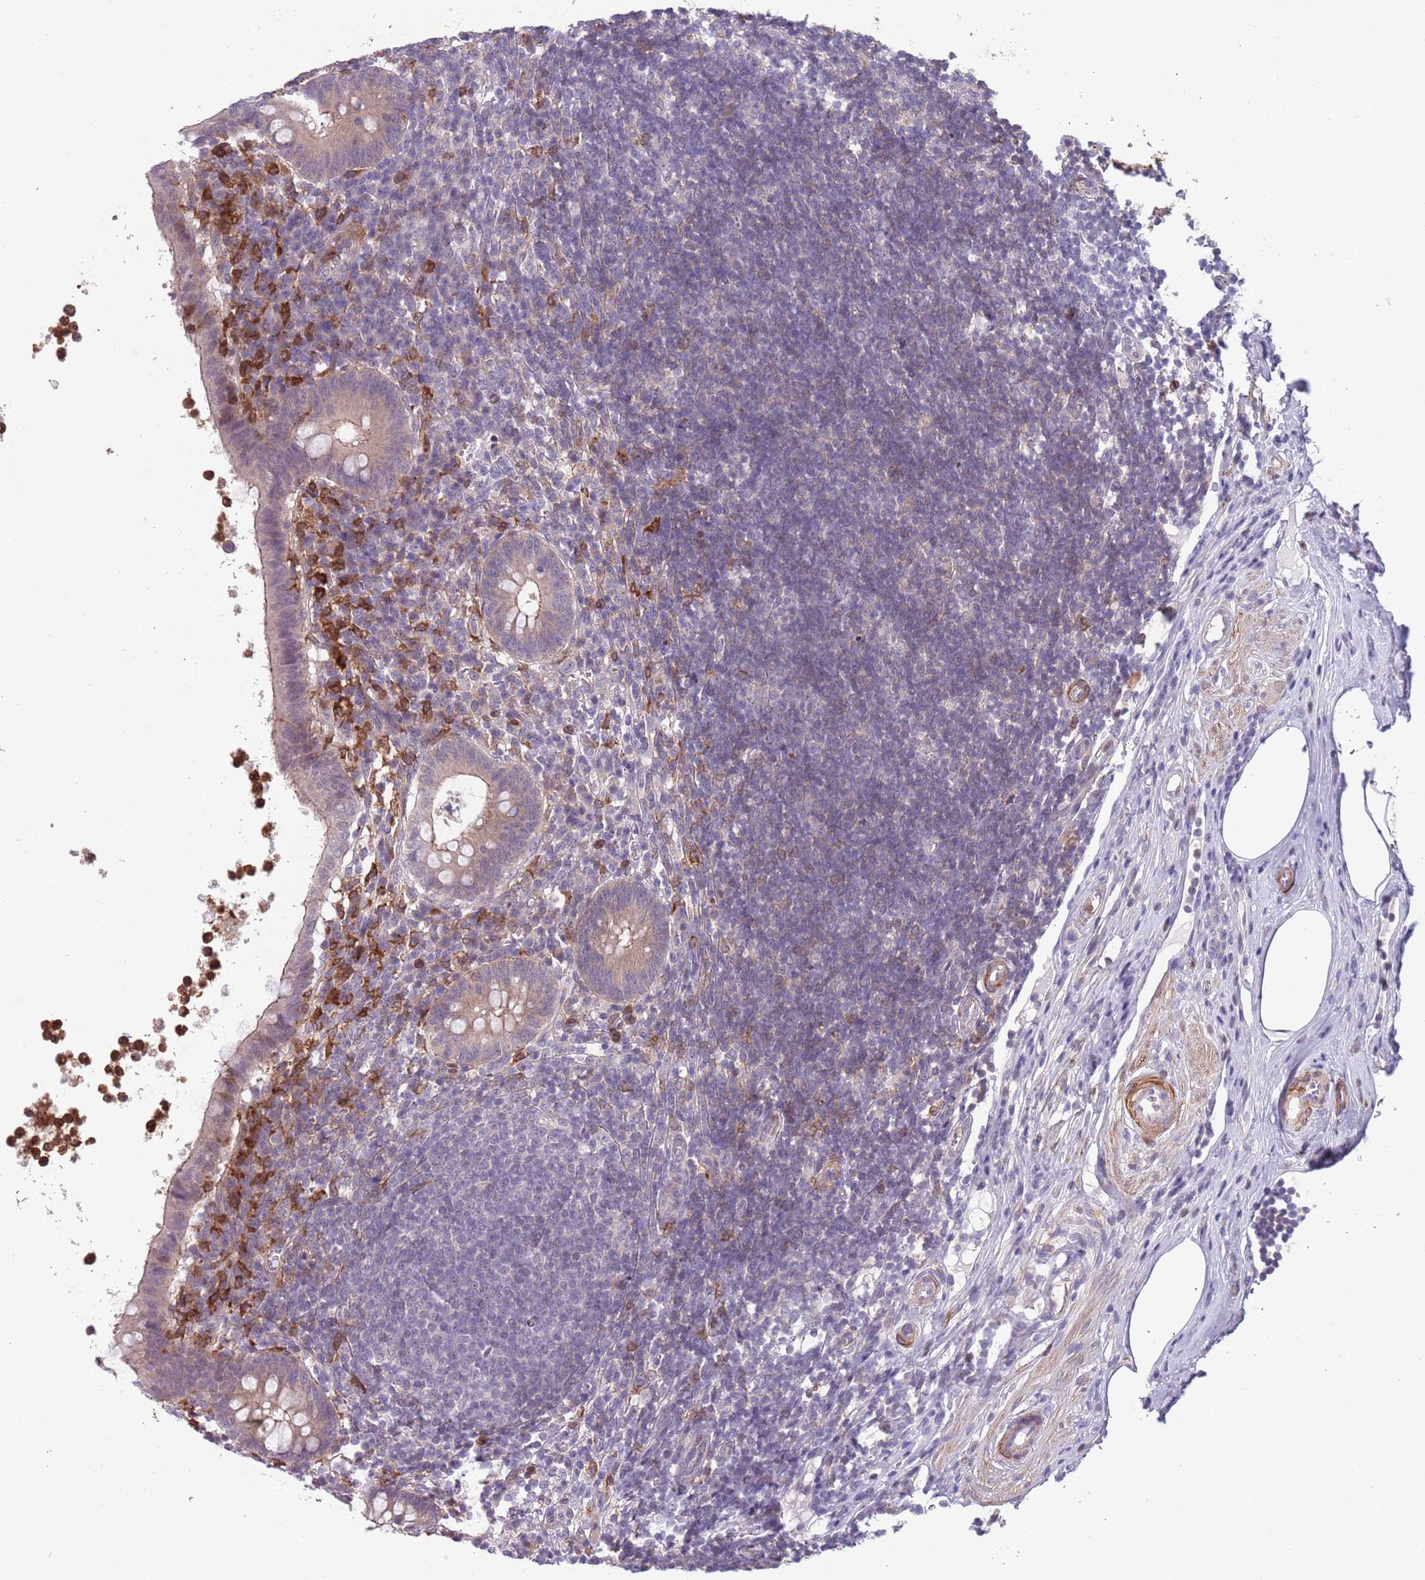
{"staining": {"intensity": "weak", "quantity": "25%-75%", "location": "cytoplasmic/membranous"}, "tissue": "appendix", "cell_type": "Glandular cells", "image_type": "normal", "snomed": [{"axis": "morphology", "description": "Normal tissue, NOS"}, {"axis": "topography", "description": "Appendix"}], "caption": "Immunohistochemical staining of normal appendix reveals weak cytoplasmic/membranous protein expression in about 25%-75% of glandular cells.", "gene": "JAML", "patient": {"sex": "female", "age": 56}}